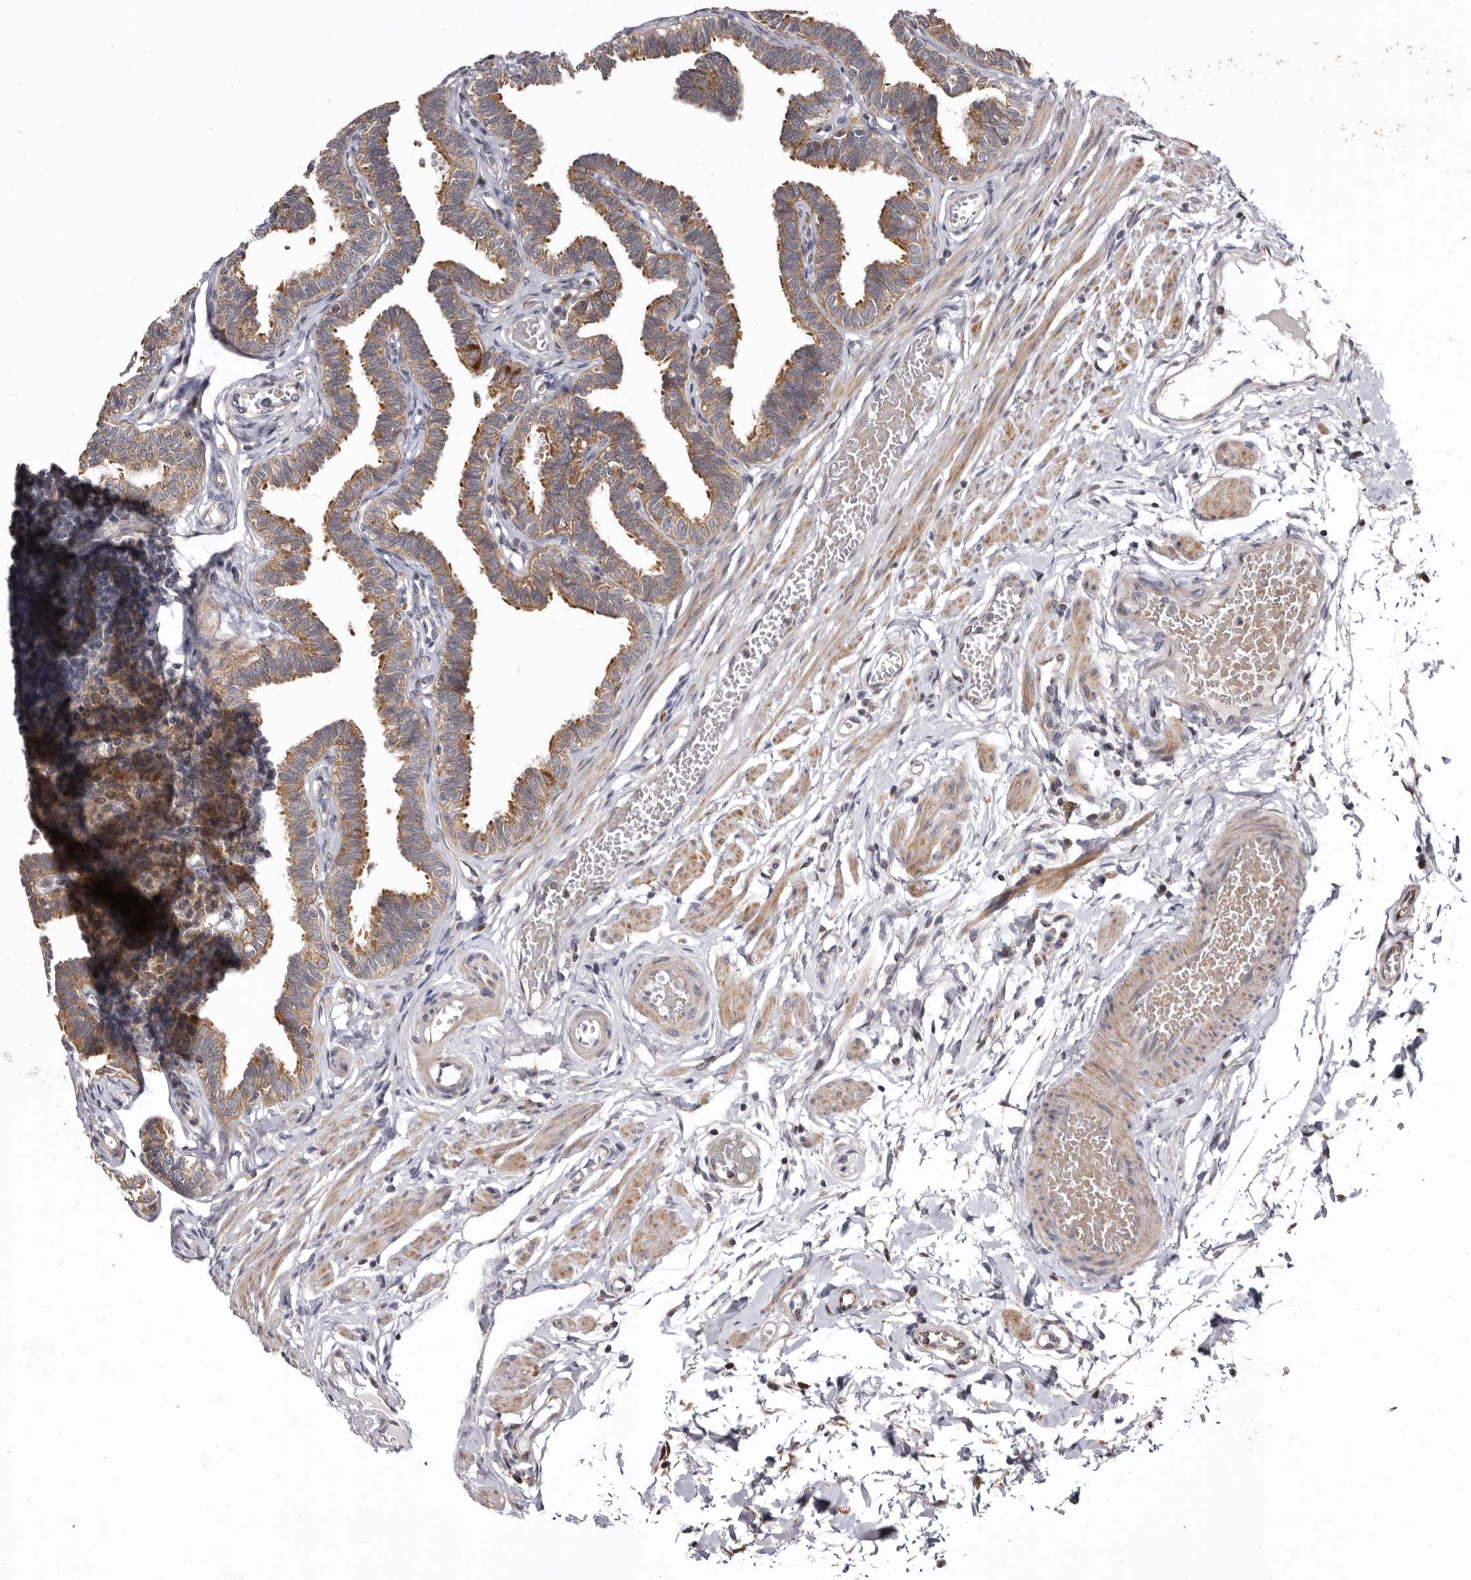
{"staining": {"intensity": "moderate", "quantity": ">75%", "location": "cytoplasmic/membranous"}, "tissue": "fallopian tube", "cell_type": "Glandular cells", "image_type": "normal", "snomed": [{"axis": "morphology", "description": "Normal tissue, NOS"}, {"axis": "topography", "description": "Fallopian tube"}, {"axis": "topography", "description": "Ovary"}], "caption": "Glandular cells exhibit moderate cytoplasmic/membranous expression in about >75% of cells in normal fallopian tube. (brown staining indicates protein expression, while blue staining denotes nuclei).", "gene": "SMC4", "patient": {"sex": "female", "age": 23}}